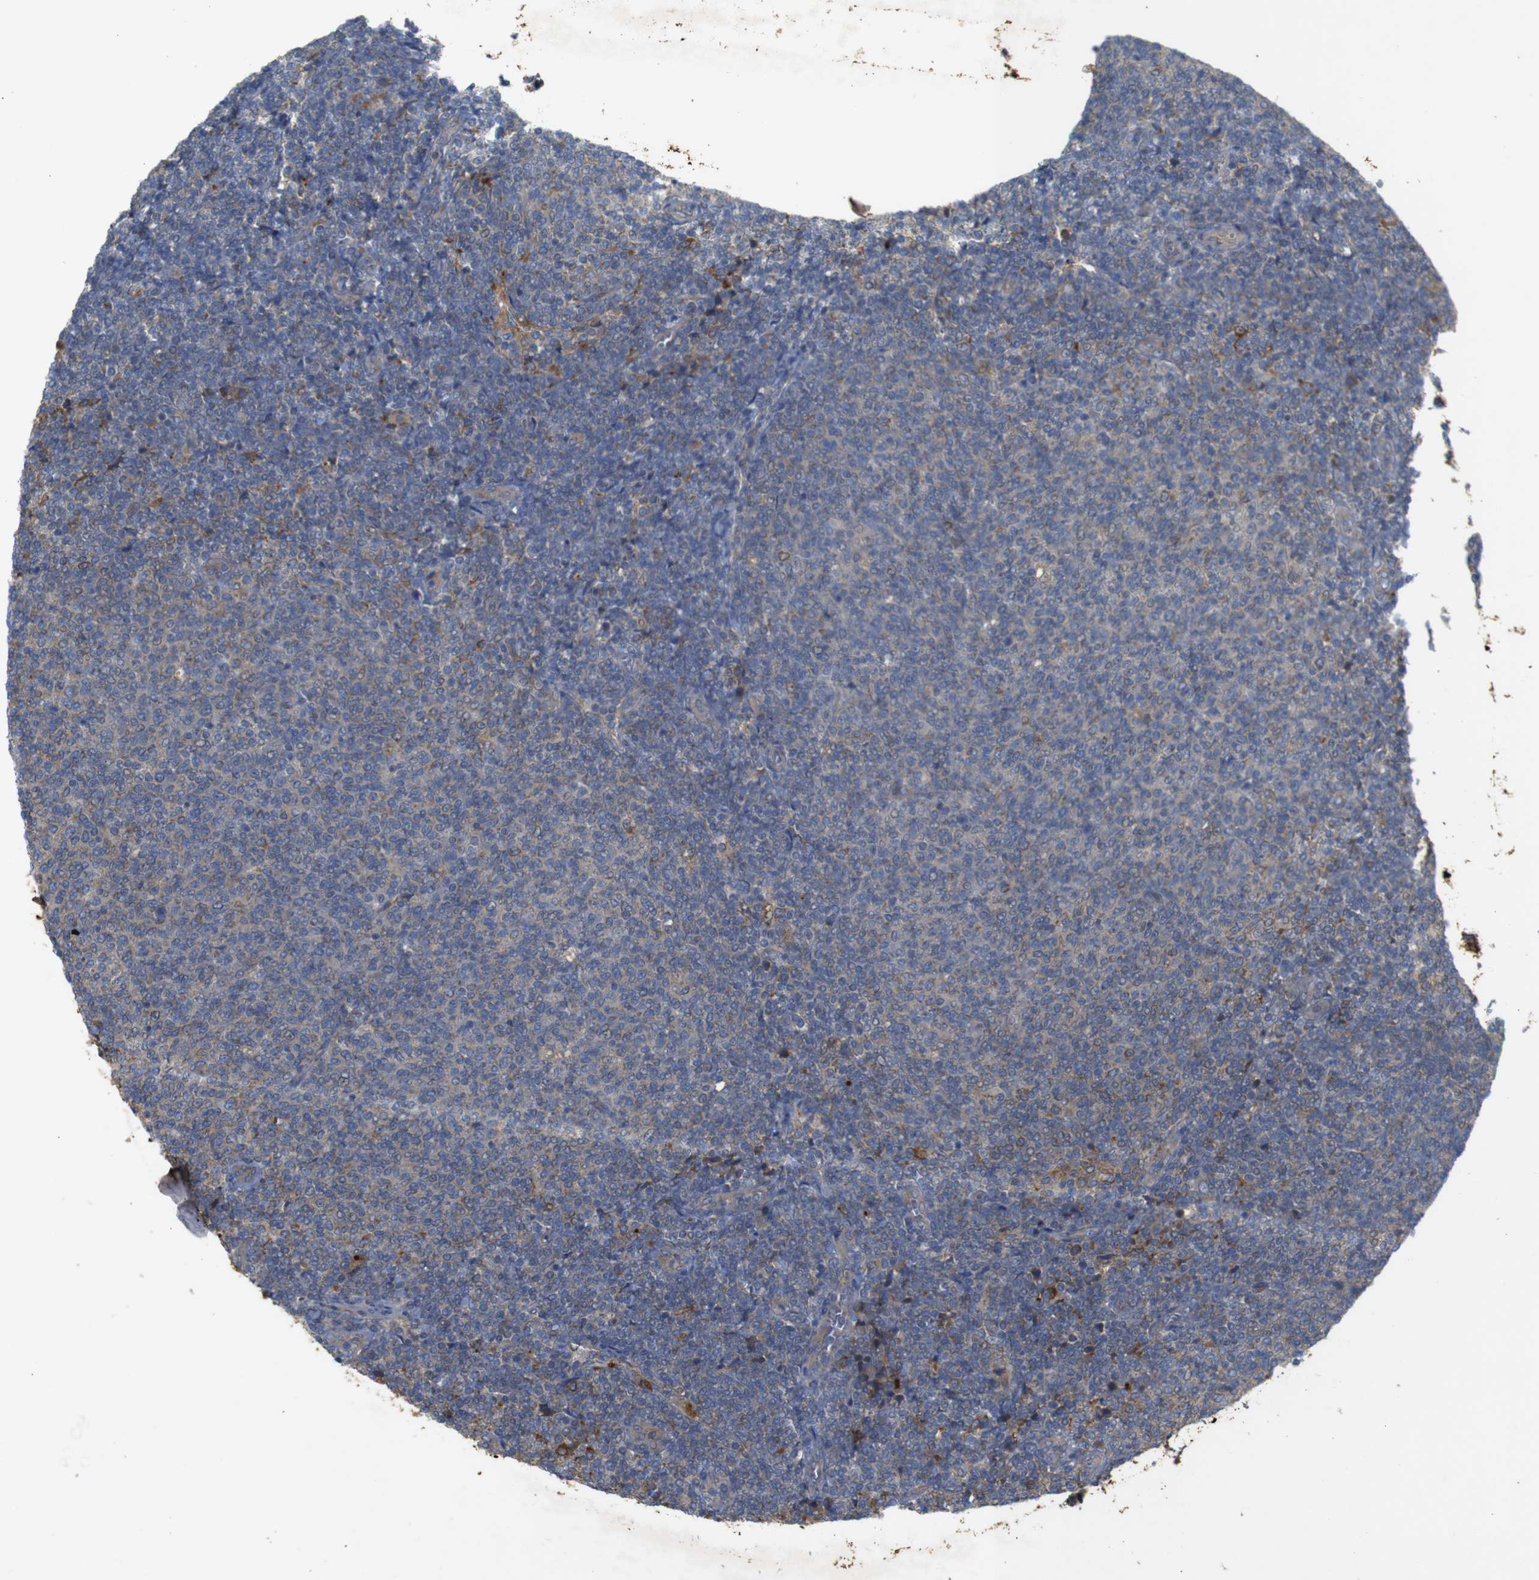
{"staining": {"intensity": "weak", "quantity": "<25%", "location": "cytoplasmic/membranous"}, "tissue": "lymphoma", "cell_type": "Tumor cells", "image_type": "cancer", "snomed": [{"axis": "morphology", "description": "Malignant lymphoma, non-Hodgkin's type, Low grade"}, {"axis": "topography", "description": "Lymph node"}], "caption": "High power microscopy image of an immunohistochemistry micrograph of low-grade malignant lymphoma, non-Hodgkin's type, revealing no significant positivity in tumor cells.", "gene": "PTPN1", "patient": {"sex": "male", "age": 66}}